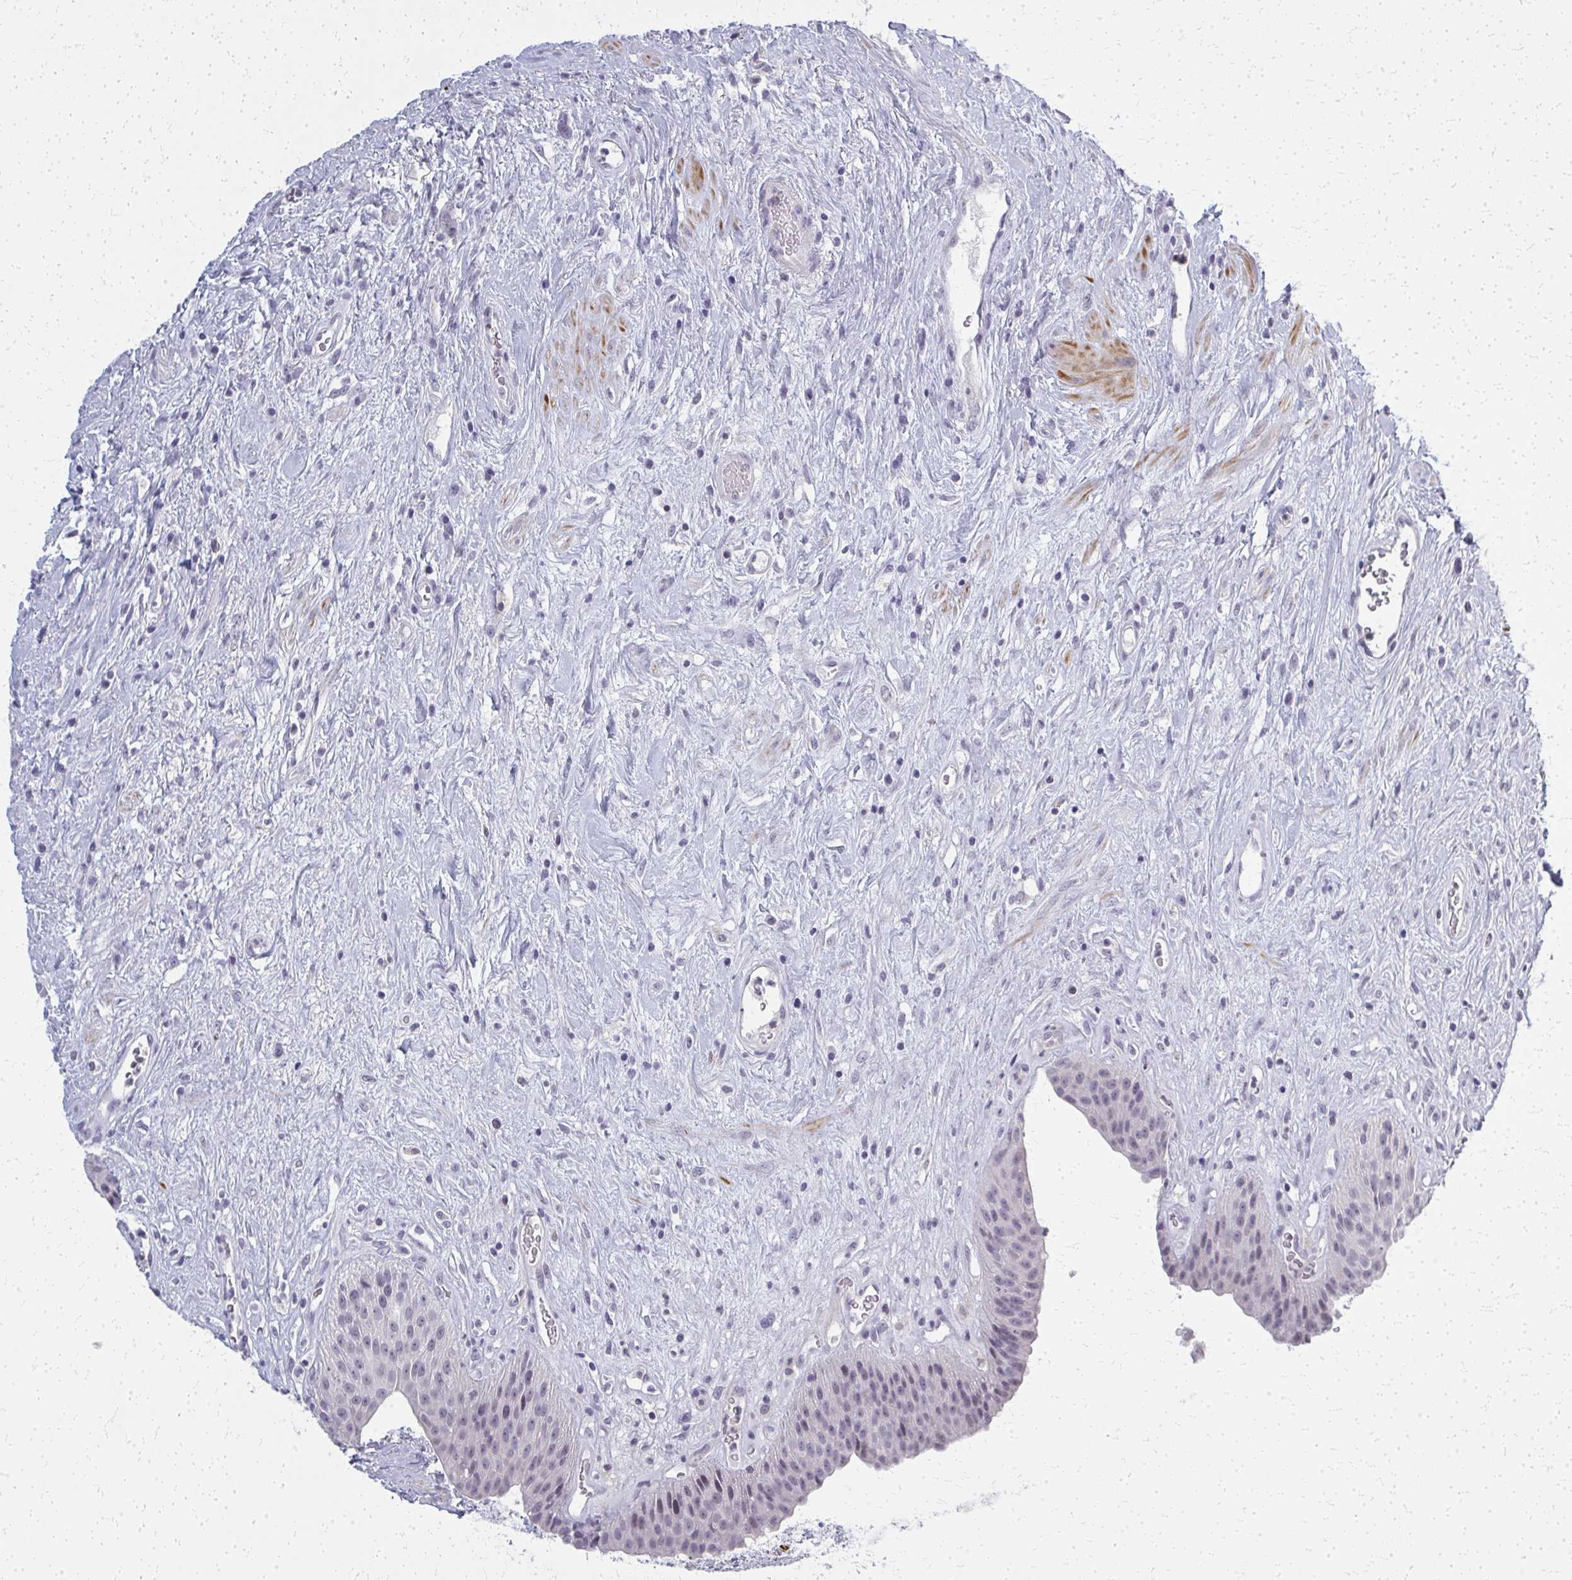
{"staining": {"intensity": "negative", "quantity": "none", "location": "none"}, "tissue": "urinary bladder", "cell_type": "Urothelial cells", "image_type": "normal", "snomed": [{"axis": "morphology", "description": "Normal tissue, NOS"}, {"axis": "topography", "description": "Urinary bladder"}], "caption": "Immunohistochemical staining of benign human urinary bladder exhibits no significant expression in urothelial cells. (DAB IHC, high magnification).", "gene": "CASQ2", "patient": {"sex": "female", "age": 56}}